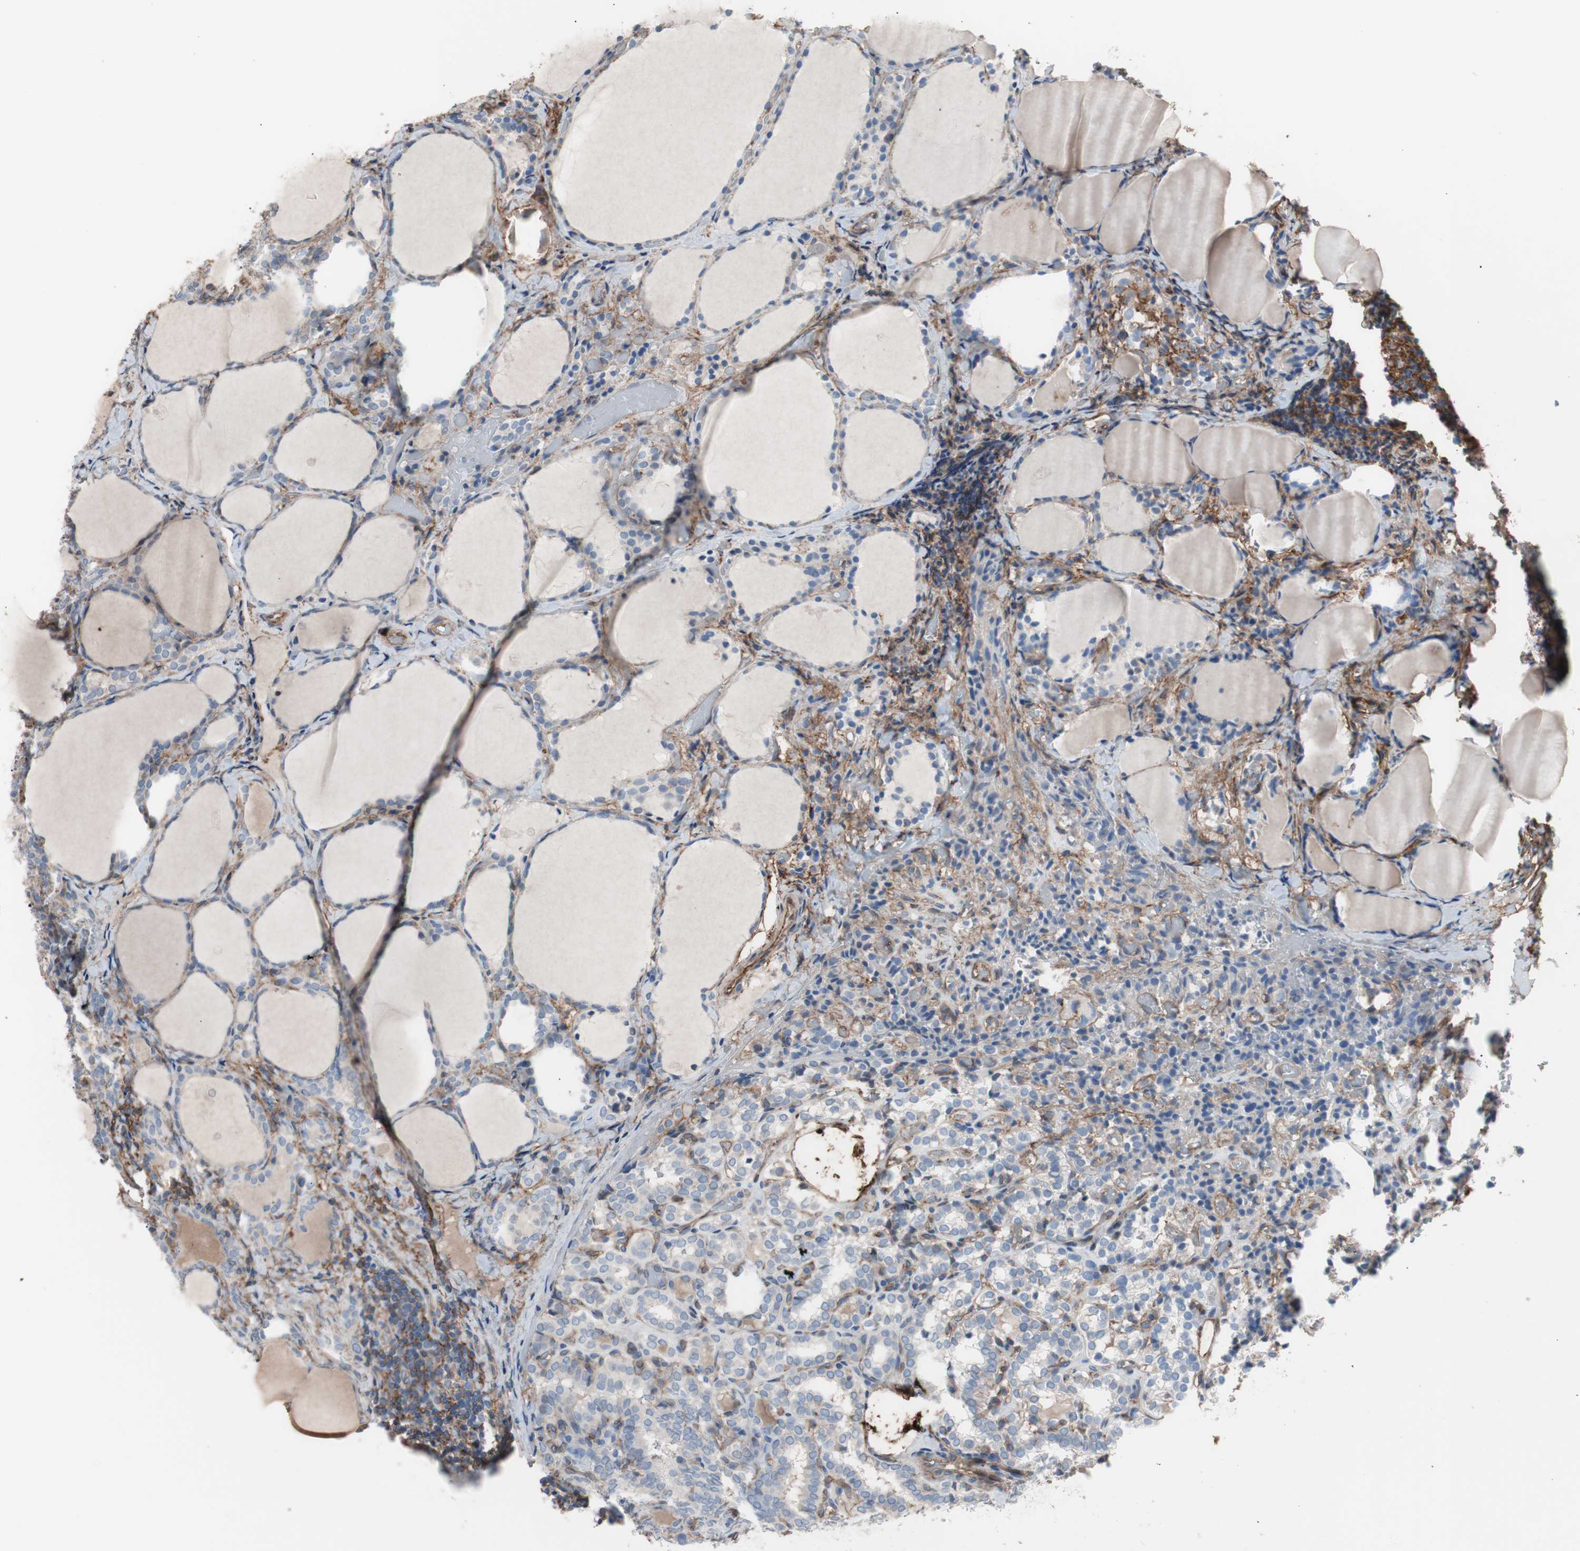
{"staining": {"intensity": "negative", "quantity": "none", "location": "none"}, "tissue": "thyroid cancer", "cell_type": "Tumor cells", "image_type": "cancer", "snomed": [{"axis": "morphology", "description": "Normal tissue, NOS"}, {"axis": "morphology", "description": "Papillary adenocarcinoma, NOS"}, {"axis": "topography", "description": "Thyroid gland"}], "caption": "An immunohistochemistry (IHC) photomicrograph of thyroid cancer is shown. There is no staining in tumor cells of thyroid cancer. The staining is performed using DAB brown chromogen with nuclei counter-stained in using hematoxylin.", "gene": "CD81", "patient": {"sex": "female", "age": 30}}